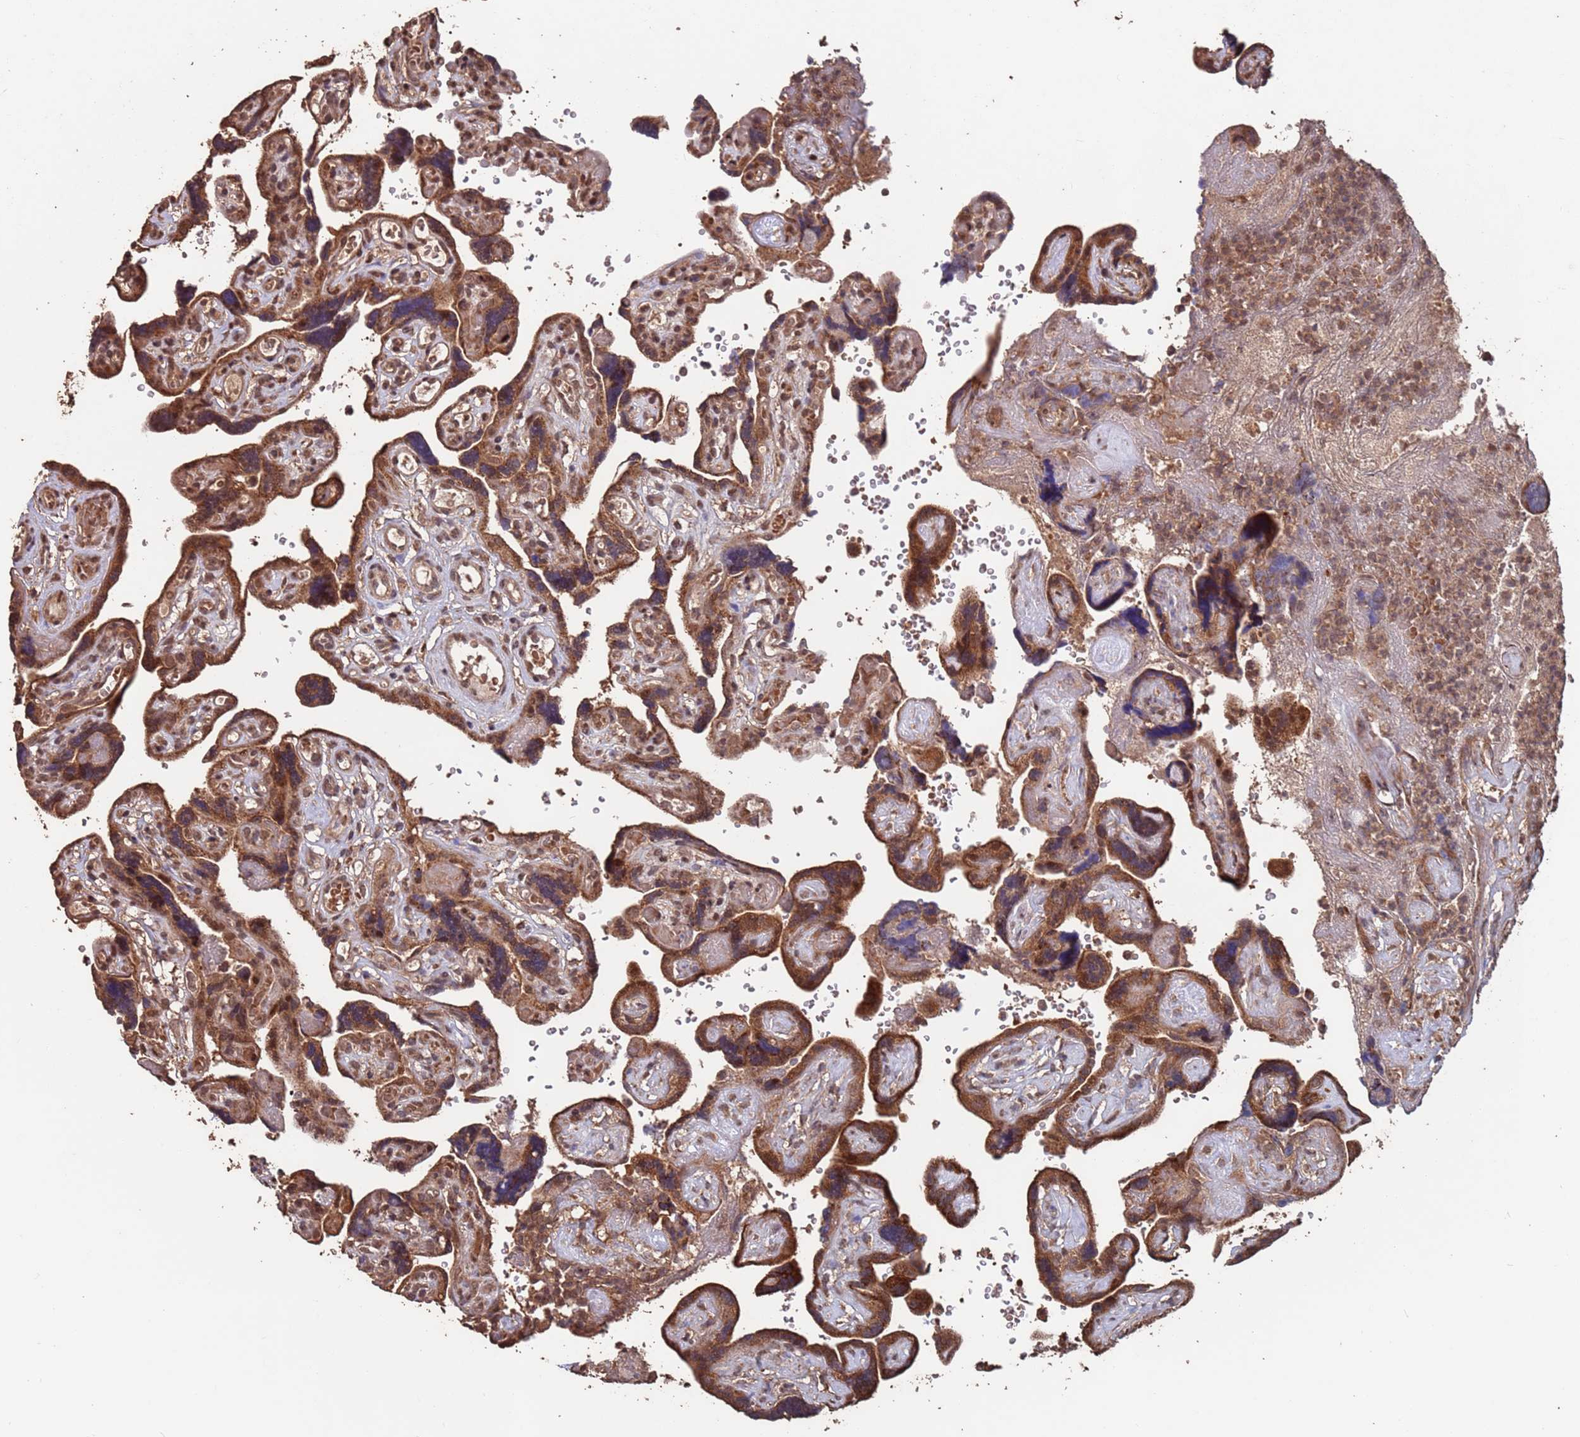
{"staining": {"intensity": "moderate", "quantity": ">75%", "location": "cytoplasmic/membranous,nuclear"}, "tissue": "placenta", "cell_type": "Decidual cells", "image_type": "normal", "snomed": [{"axis": "morphology", "description": "Normal tissue, NOS"}, {"axis": "topography", "description": "Placenta"}], "caption": "Normal placenta was stained to show a protein in brown. There is medium levels of moderate cytoplasmic/membranous,nuclear expression in approximately >75% of decidual cells.", "gene": "PRR7", "patient": {"sex": "female", "age": 30}}